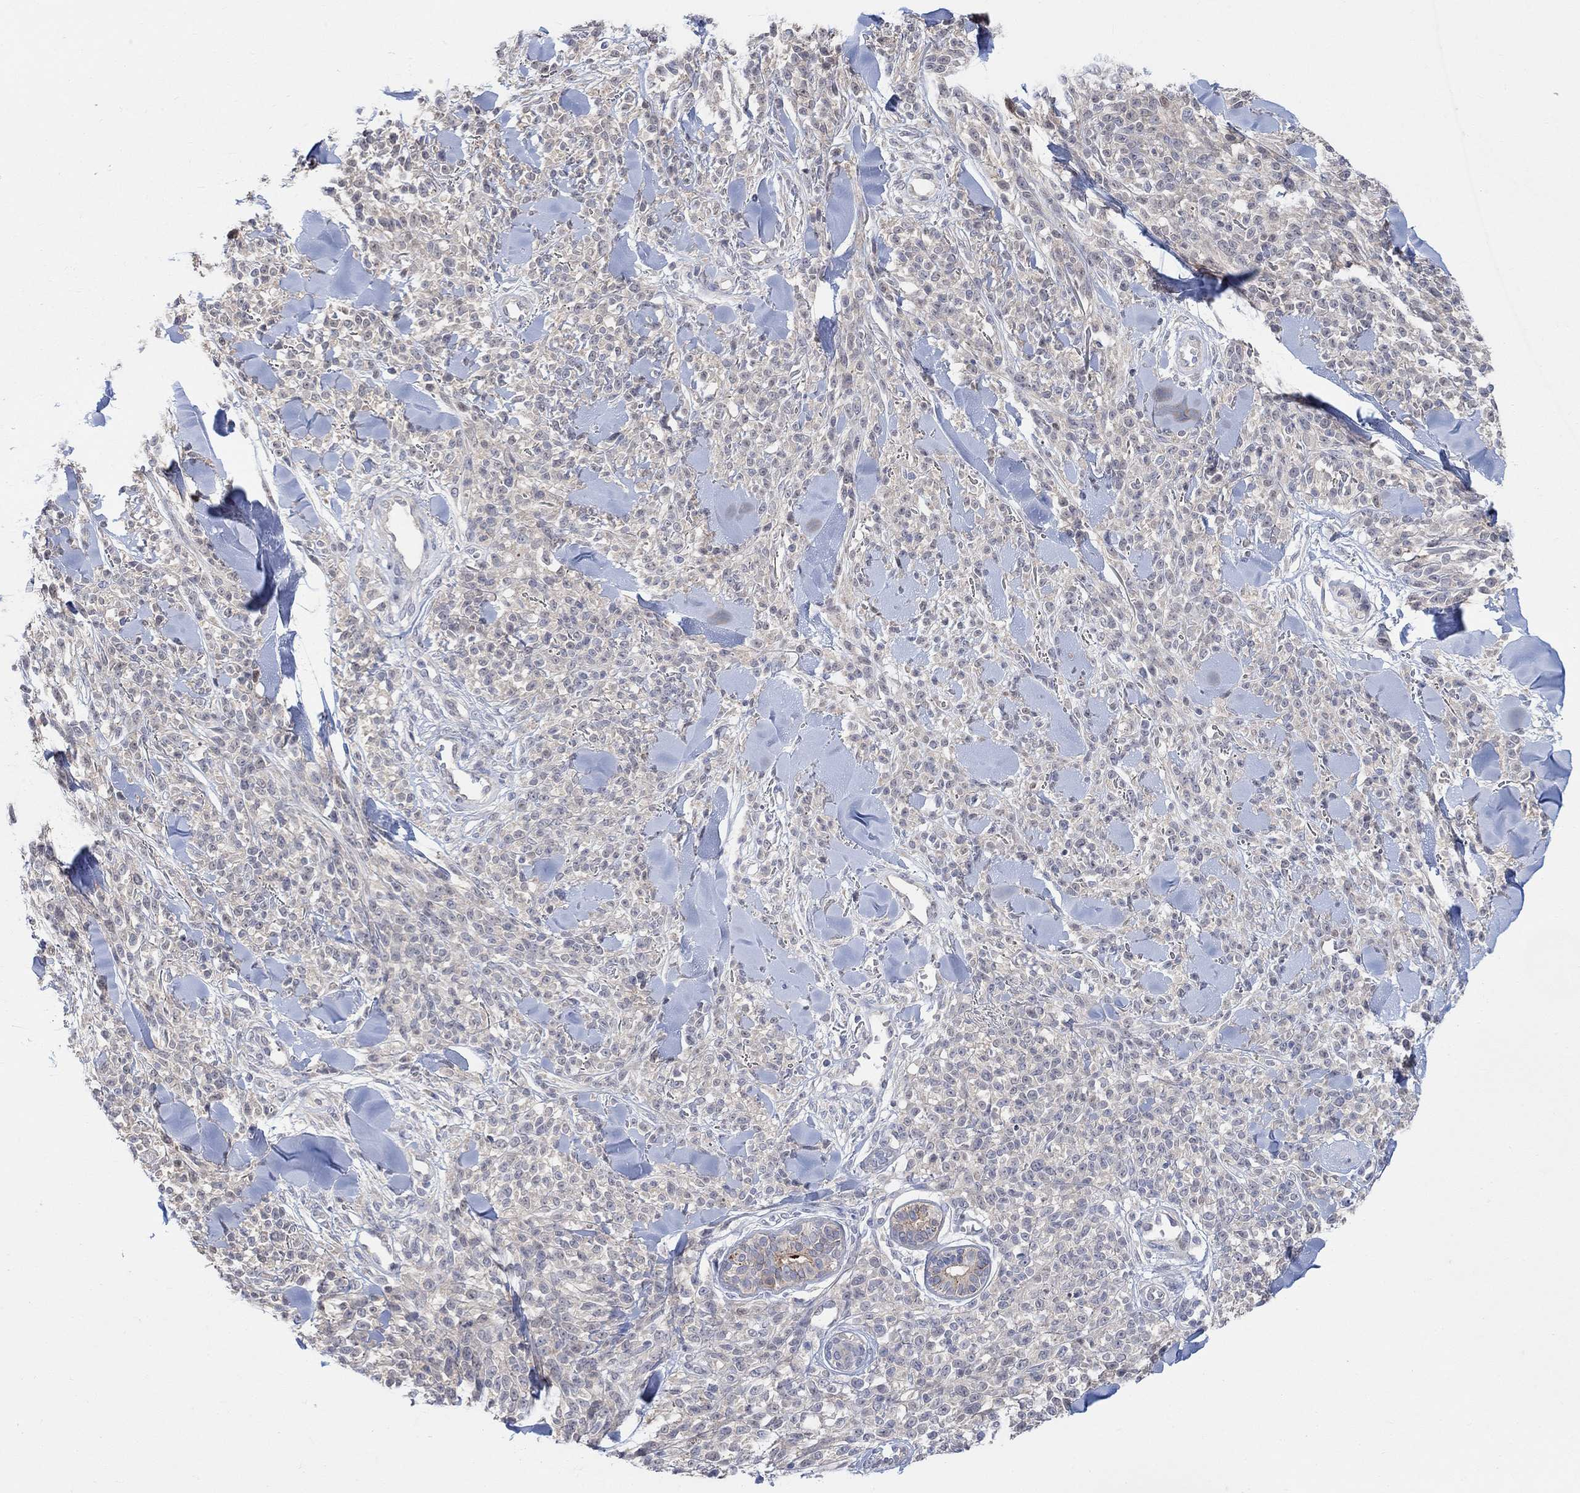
{"staining": {"intensity": "negative", "quantity": "none", "location": "none"}, "tissue": "melanoma", "cell_type": "Tumor cells", "image_type": "cancer", "snomed": [{"axis": "morphology", "description": "Malignant melanoma, NOS"}, {"axis": "topography", "description": "Skin"}, {"axis": "topography", "description": "Skin of trunk"}], "caption": "The immunohistochemistry histopathology image has no significant expression in tumor cells of malignant melanoma tissue. (Brightfield microscopy of DAB (3,3'-diaminobenzidine) immunohistochemistry (IHC) at high magnification).", "gene": "CNTF", "patient": {"sex": "male", "age": 74}}